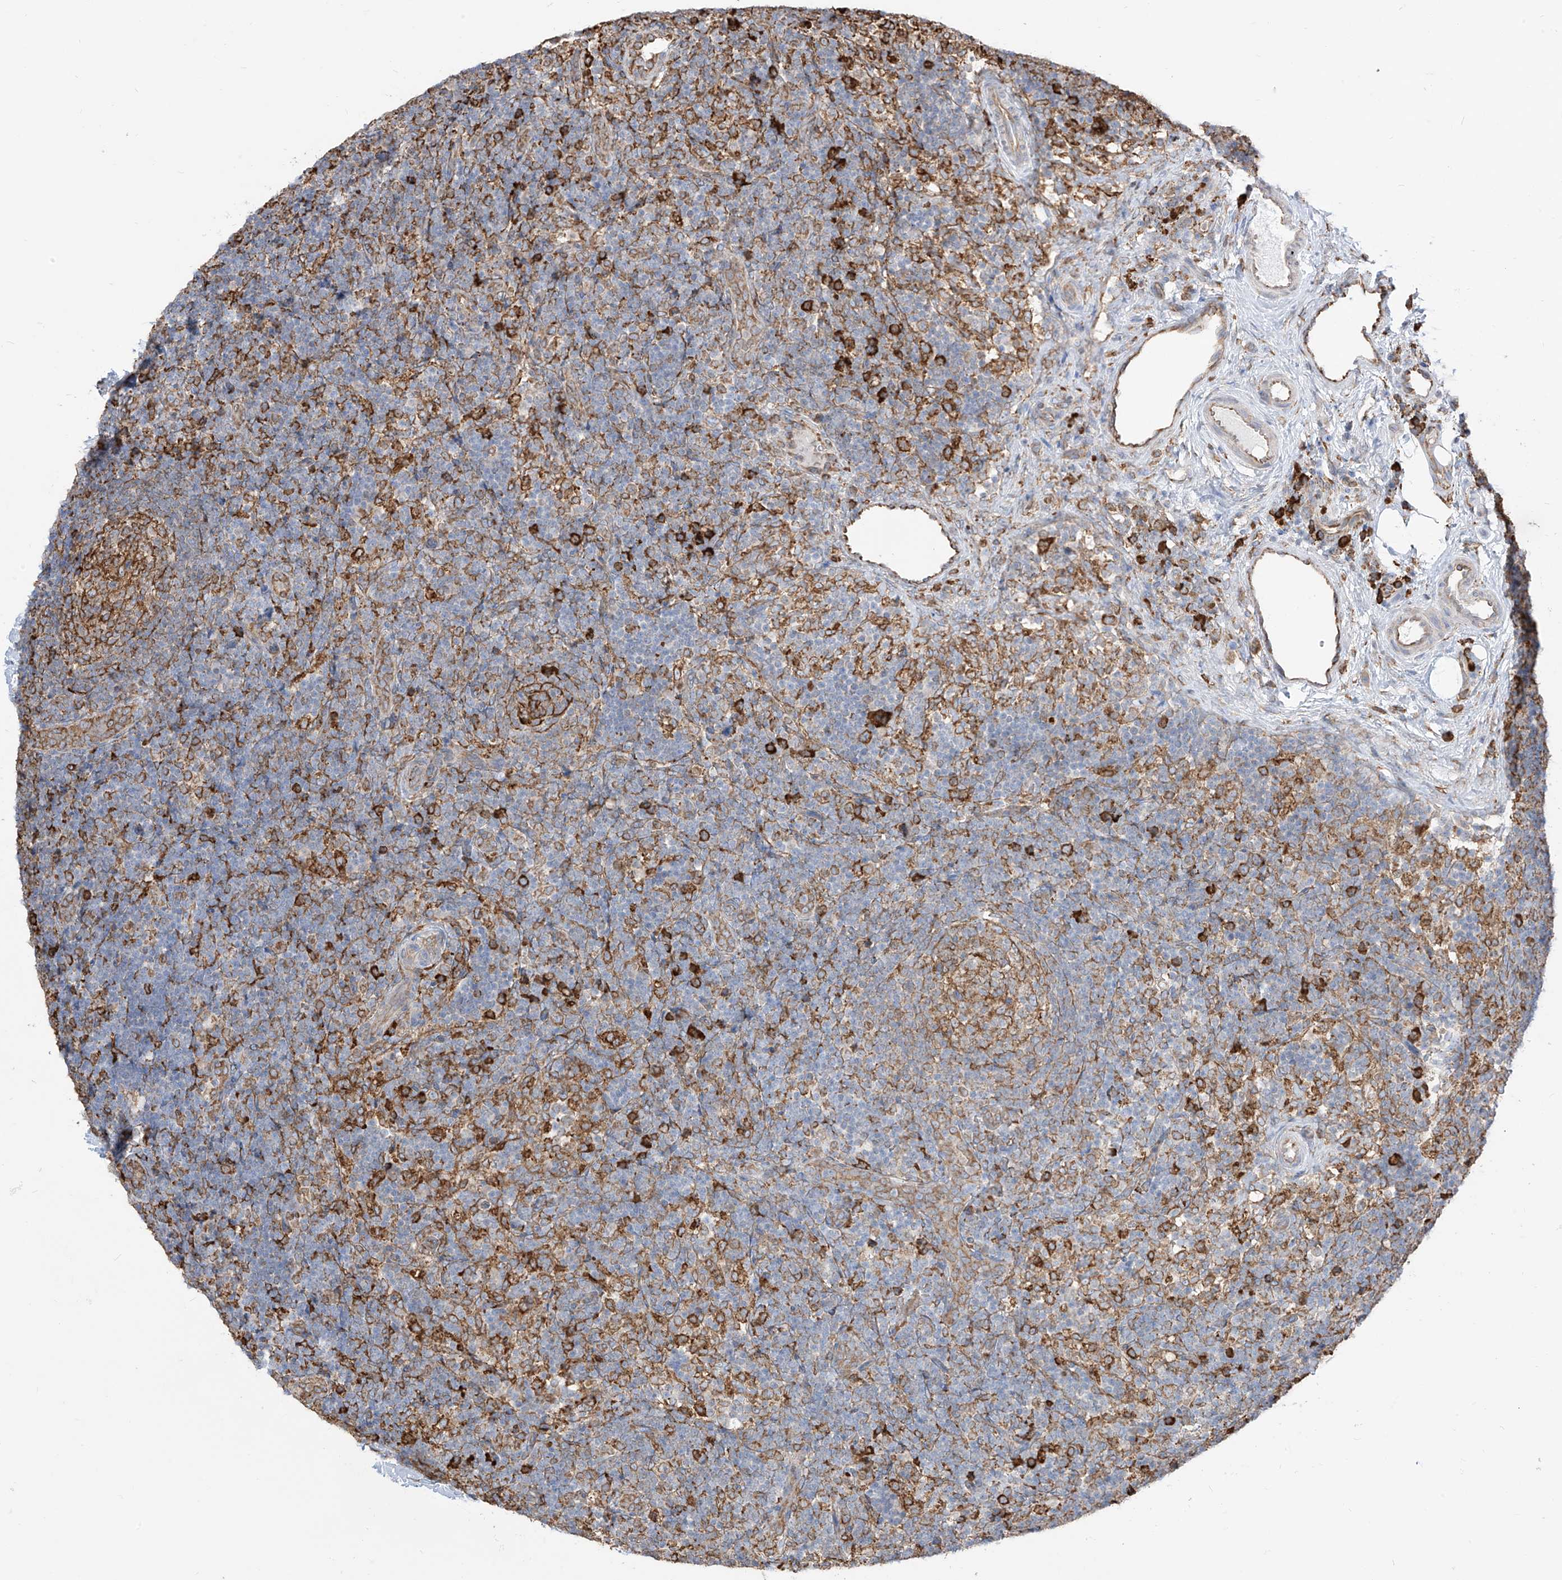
{"staining": {"intensity": "moderate", "quantity": "25%-75%", "location": "cytoplasmic/membranous"}, "tissue": "lymph node", "cell_type": "Germinal center cells", "image_type": "normal", "snomed": [{"axis": "morphology", "description": "Normal tissue, NOS"}, {"axis": "topography", "description": "Lymph node"}], "caption": "Immunohistochemical staining of normal lymph node shows 25%-75% levels of moderate cytoplasmic/membranous protein positivity in approximately 25%-75% of germinal center cells.", "gene": "PDIA6", "patient": {"sex": "female", "age": 22}}